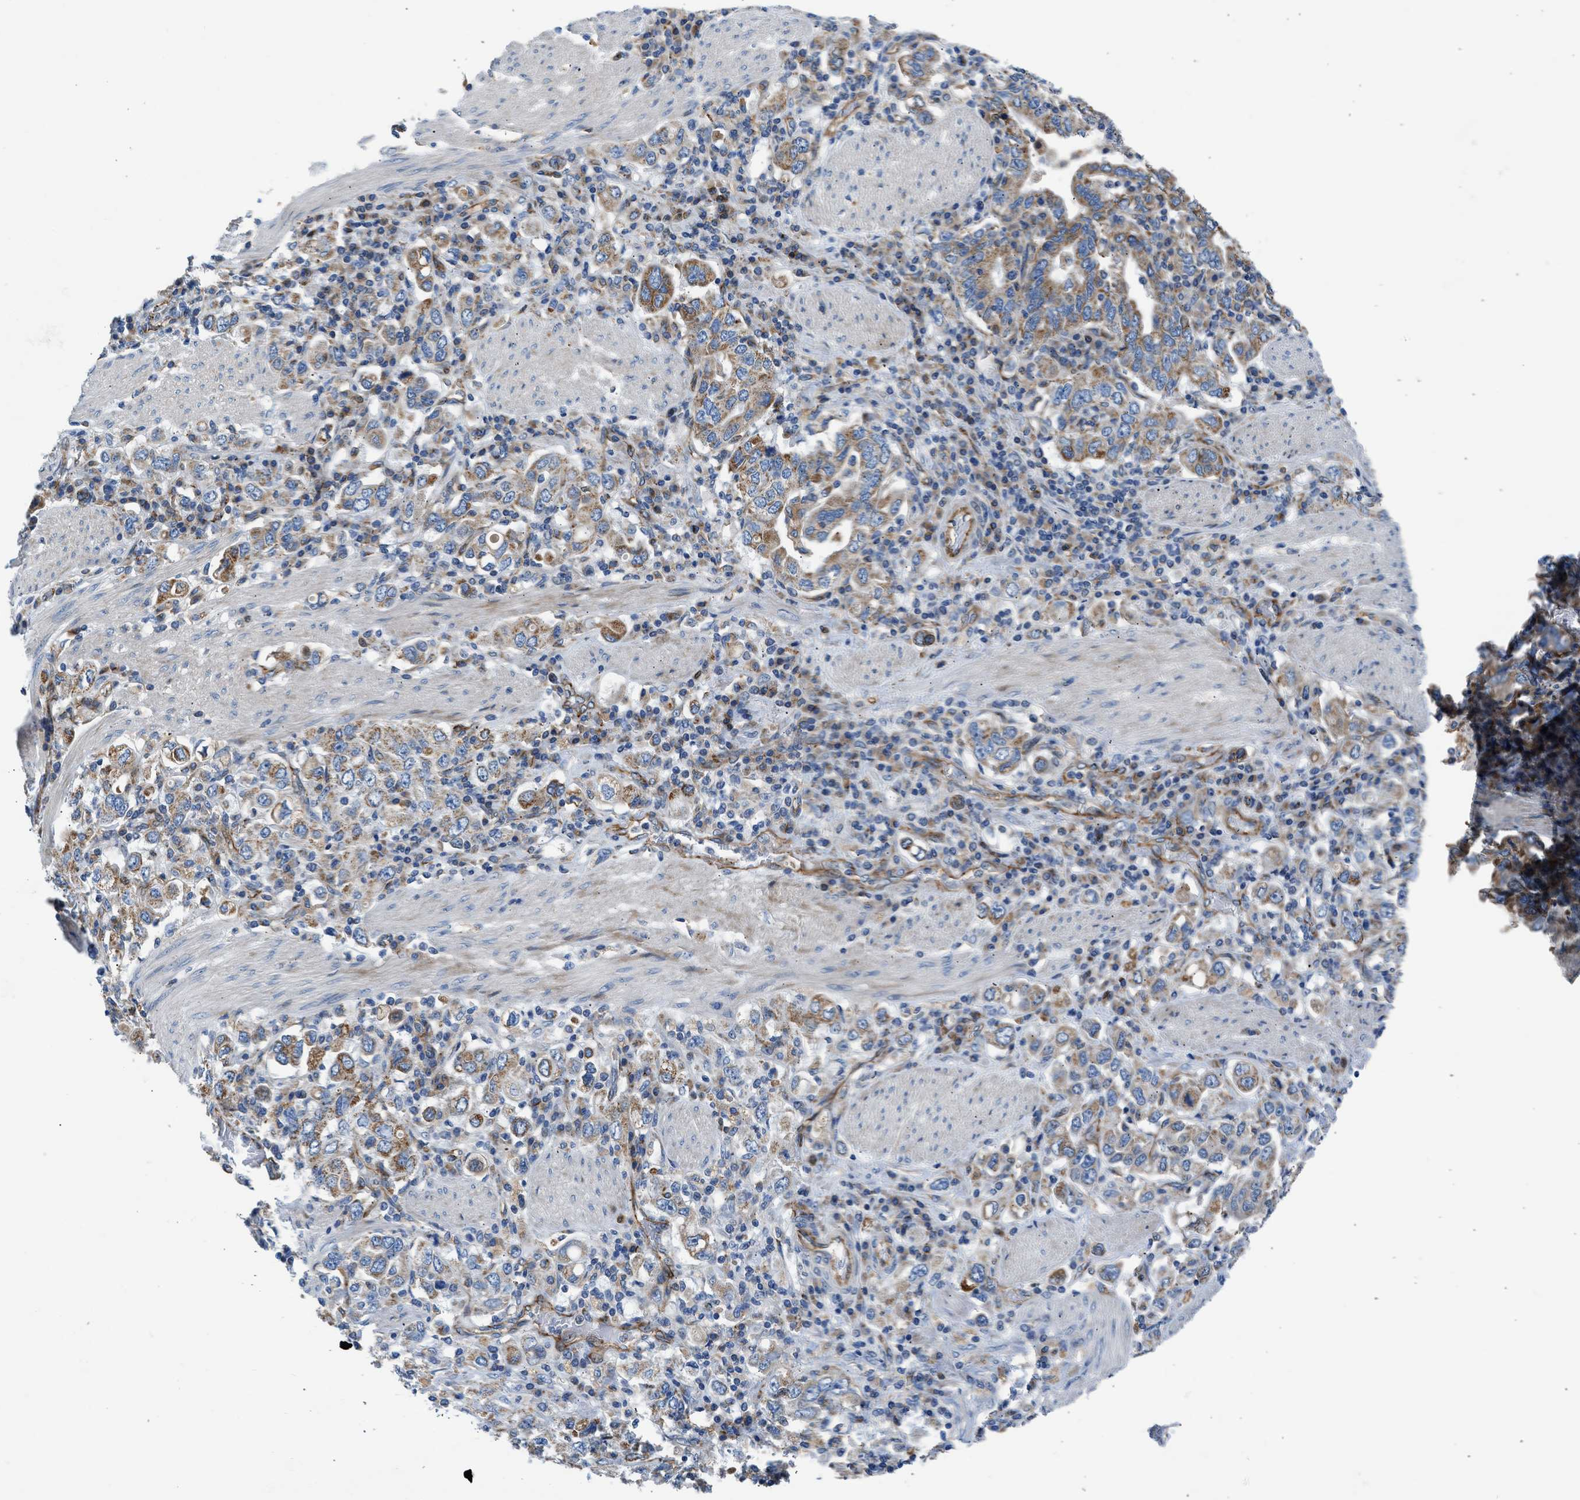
{"staining": {"intensity": "moderate", "quantity": ">75%", "location": "cytoplasmic/membranous"}, "tissue": "stomach cancer", "cell_type": "Tumor cells", "image_type": "cancer", "snomed": [{"axis": "morphology", "description": "Adenocarcinoma, NOS"}, {"axis": "topography", "description": "Stomach, upper"}], "caption": "A brown stain highlights moderate cytoplasmic/membranous staining of a protein in stomach cancer (adenocarcinoma) tumor cells.", "gene": "ULK4", "patient": {"sex": "male", "age": 62}}